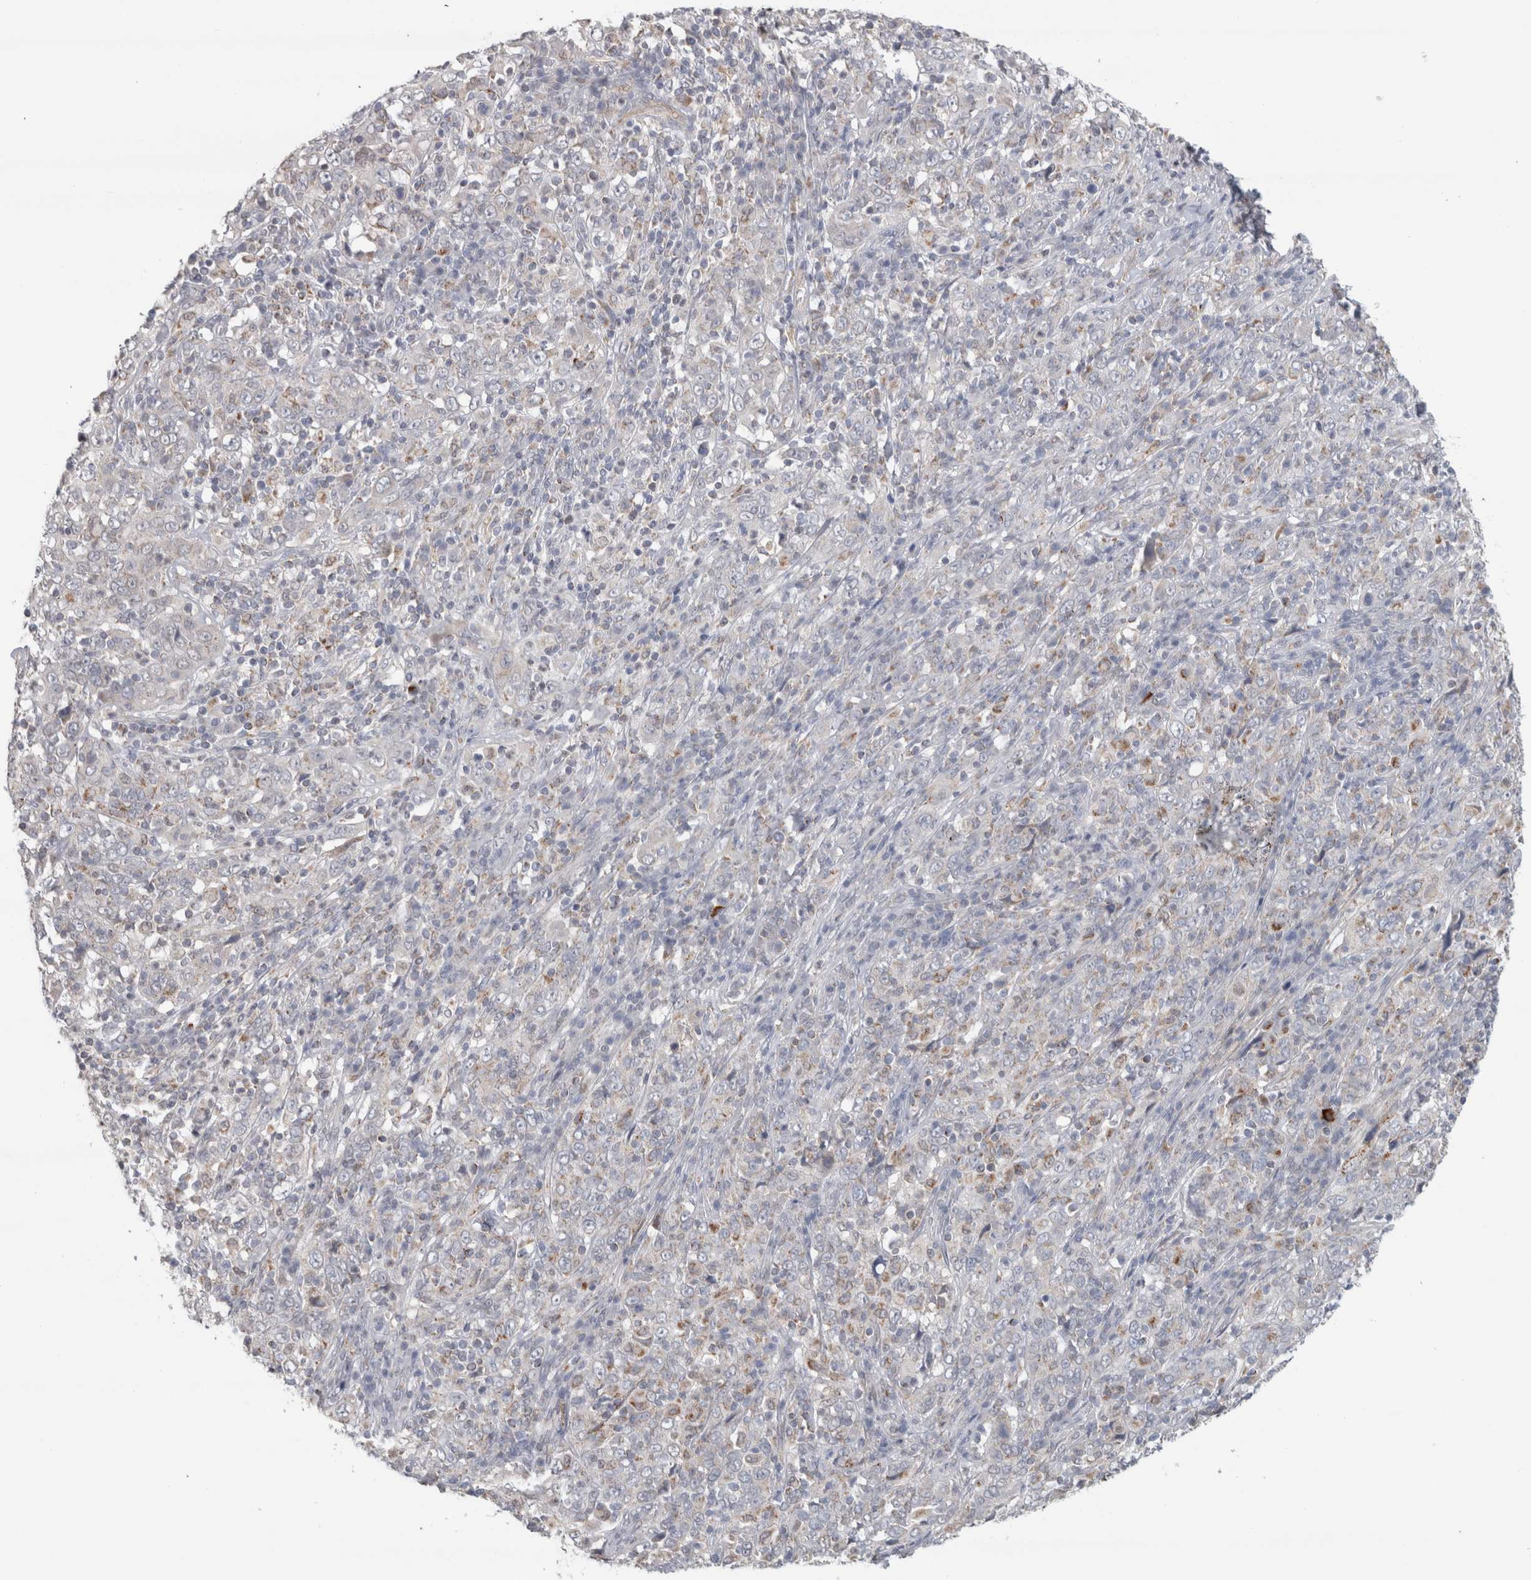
{"staining": {"intensity": "negative", "quantity": "none", "location": "none"}, "tissue": "cervical cancer", "cell_type": "Tumor cells", "image_type": "cancer", "snomed": [{"axis": "morphology", "description": "Squamous cell carcinoma, NOS"}, {"axis": "topography", "description": "Cervix"}], "caption": "An immunohistochemistry (IHC) photomicrograph of squamous cell carcinoma (cervical) is shown. There is no staining in tumor cells of squamous cell carcinoma (cervical).", "gene": "RAB18", "patient": {"sex": "female", "age": 46}}